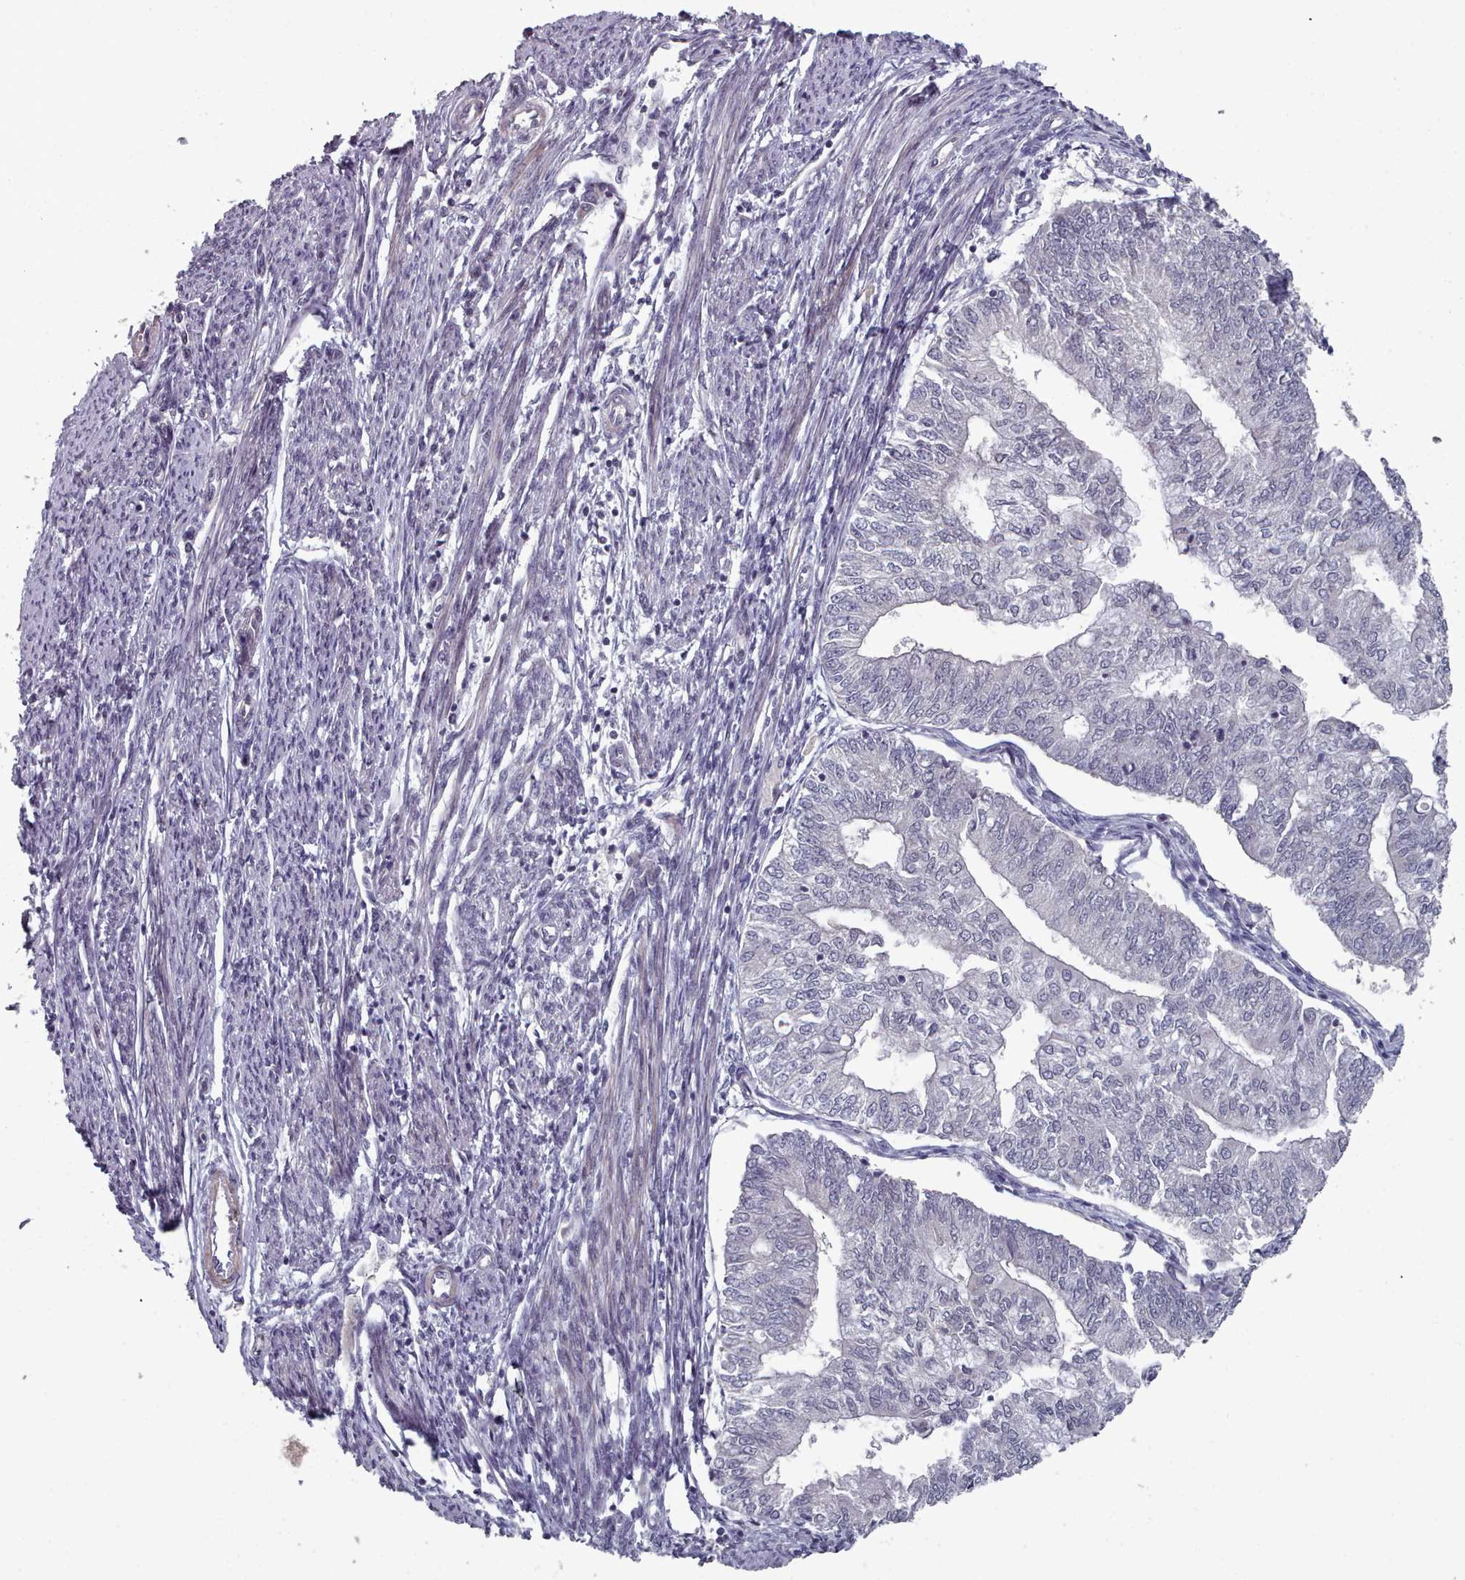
{"staining": {"intensity": "moderate", "quantity": ">75%", "location": "cytoplasmic/membranous"}, "tissue": "smooth muscle", "cell_type": "Smooth muscle cells", "image_type": "normal", "snomed": [{"axis": "morphology", "description": "Normal tissue, NOS"}, {"axis": "topography", "description": "Smooth muscle"}, {"axis": "topography", "description": "Uterus"}], "caption": "Moderate cytoplasmic/membranous expression for a protein is seen in approximately >75% of smooth muscle cells of unremarkable smooth muscle using IHC.", "gene": "HYAL3", "patient": {"sex": "female", "age": 59}}